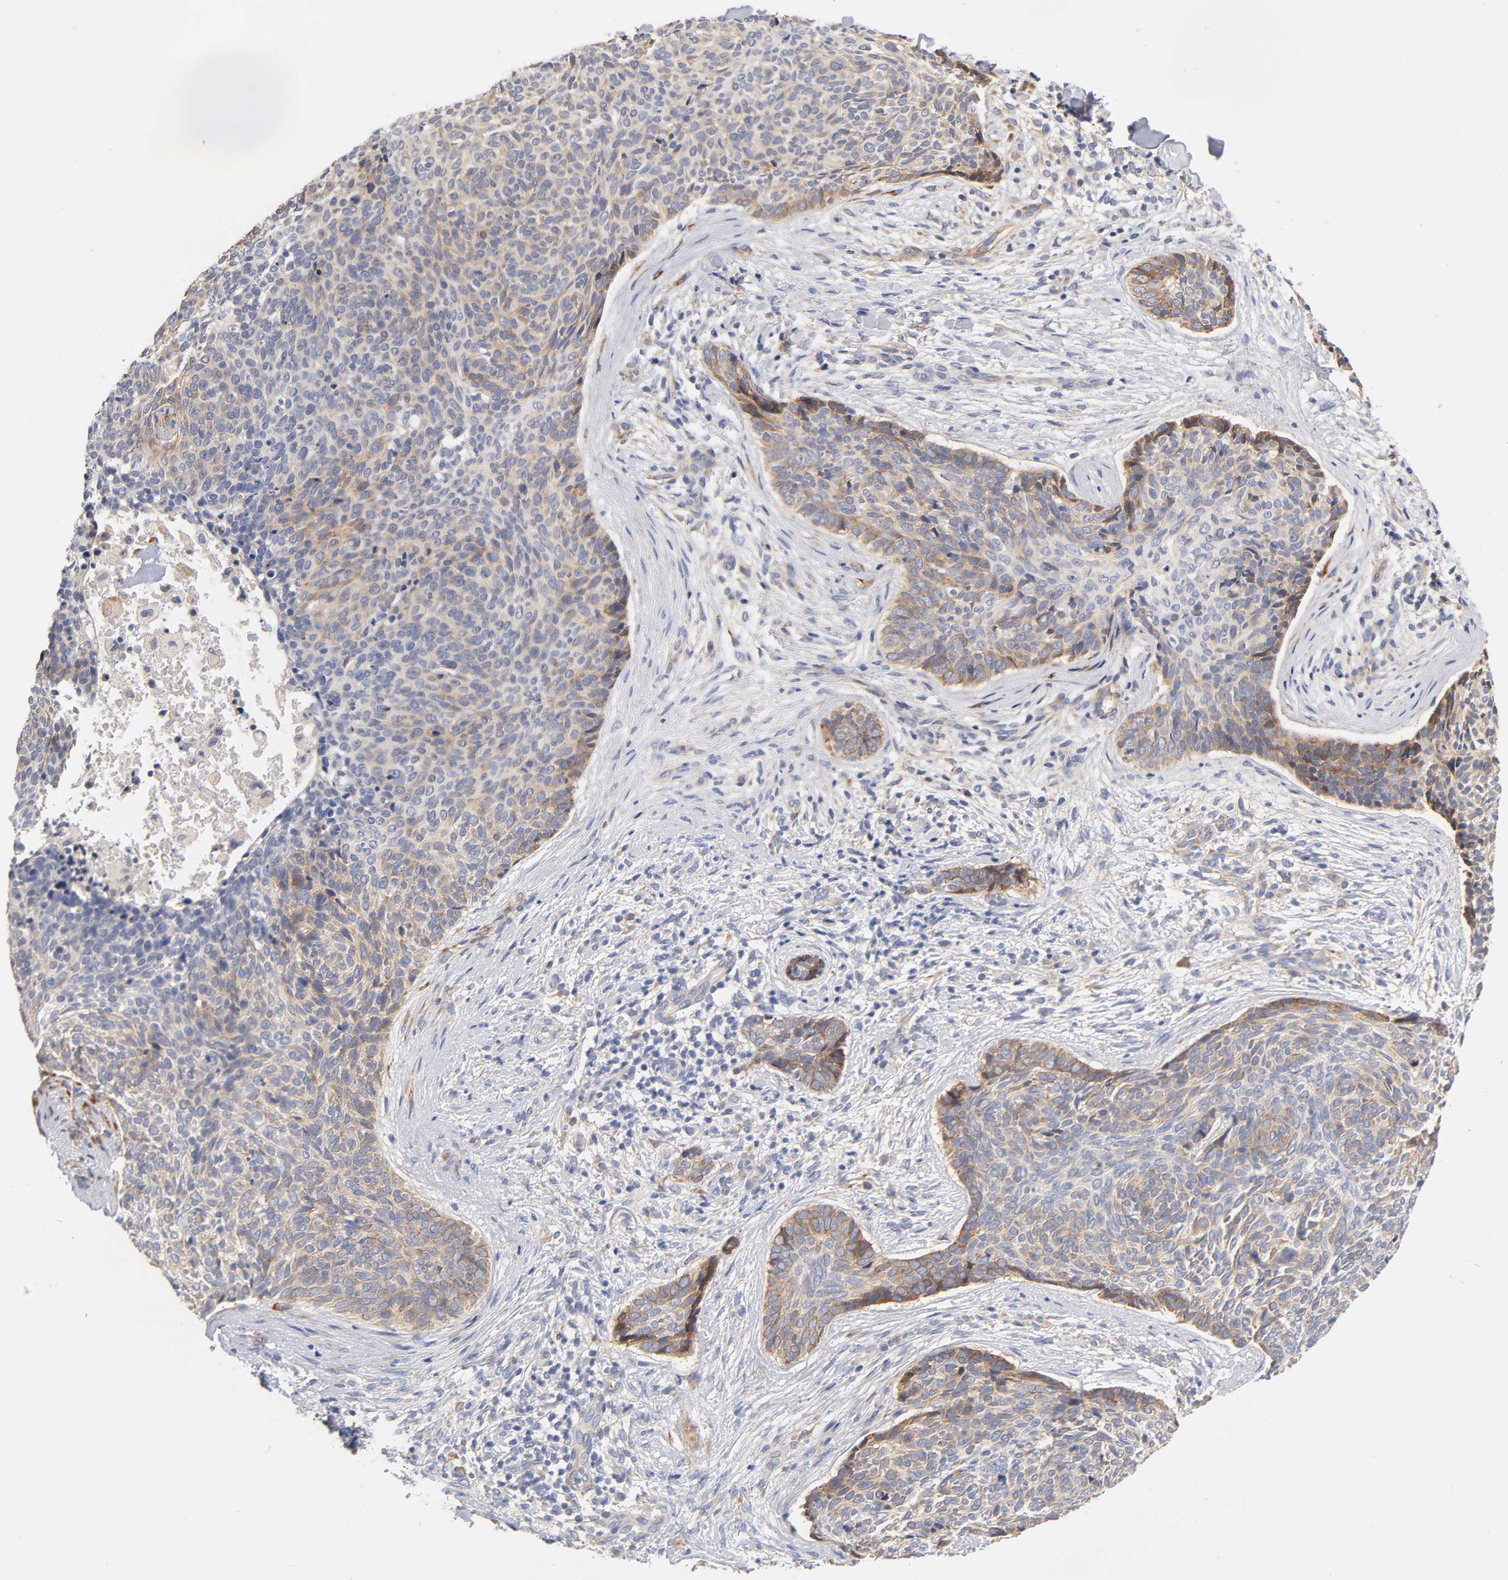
{"staining": {"intensity": "moderate", "quantity": "25%-75%", "location": "cytoplasmic/membranous"}, "tissue": "skin cancer", "cell_type": "Tumor cells", "image_type": "cancer", "snomed": [{"axis": "morphology", "description": "Normal tissue, NOS"}, {"axis": "morphology", "description": "Basal cell carcinoma"}, {"axis": "topography", "description": "Skin"}], "caption": "Skin cancer stained with immunohistochemistry (IHC) reveals moderate cytoplasmic/membranous expression in about 25%-75% of tumor cells.", "gene": "LAMB1", "patient": {"sex": "female", "age": 57}}